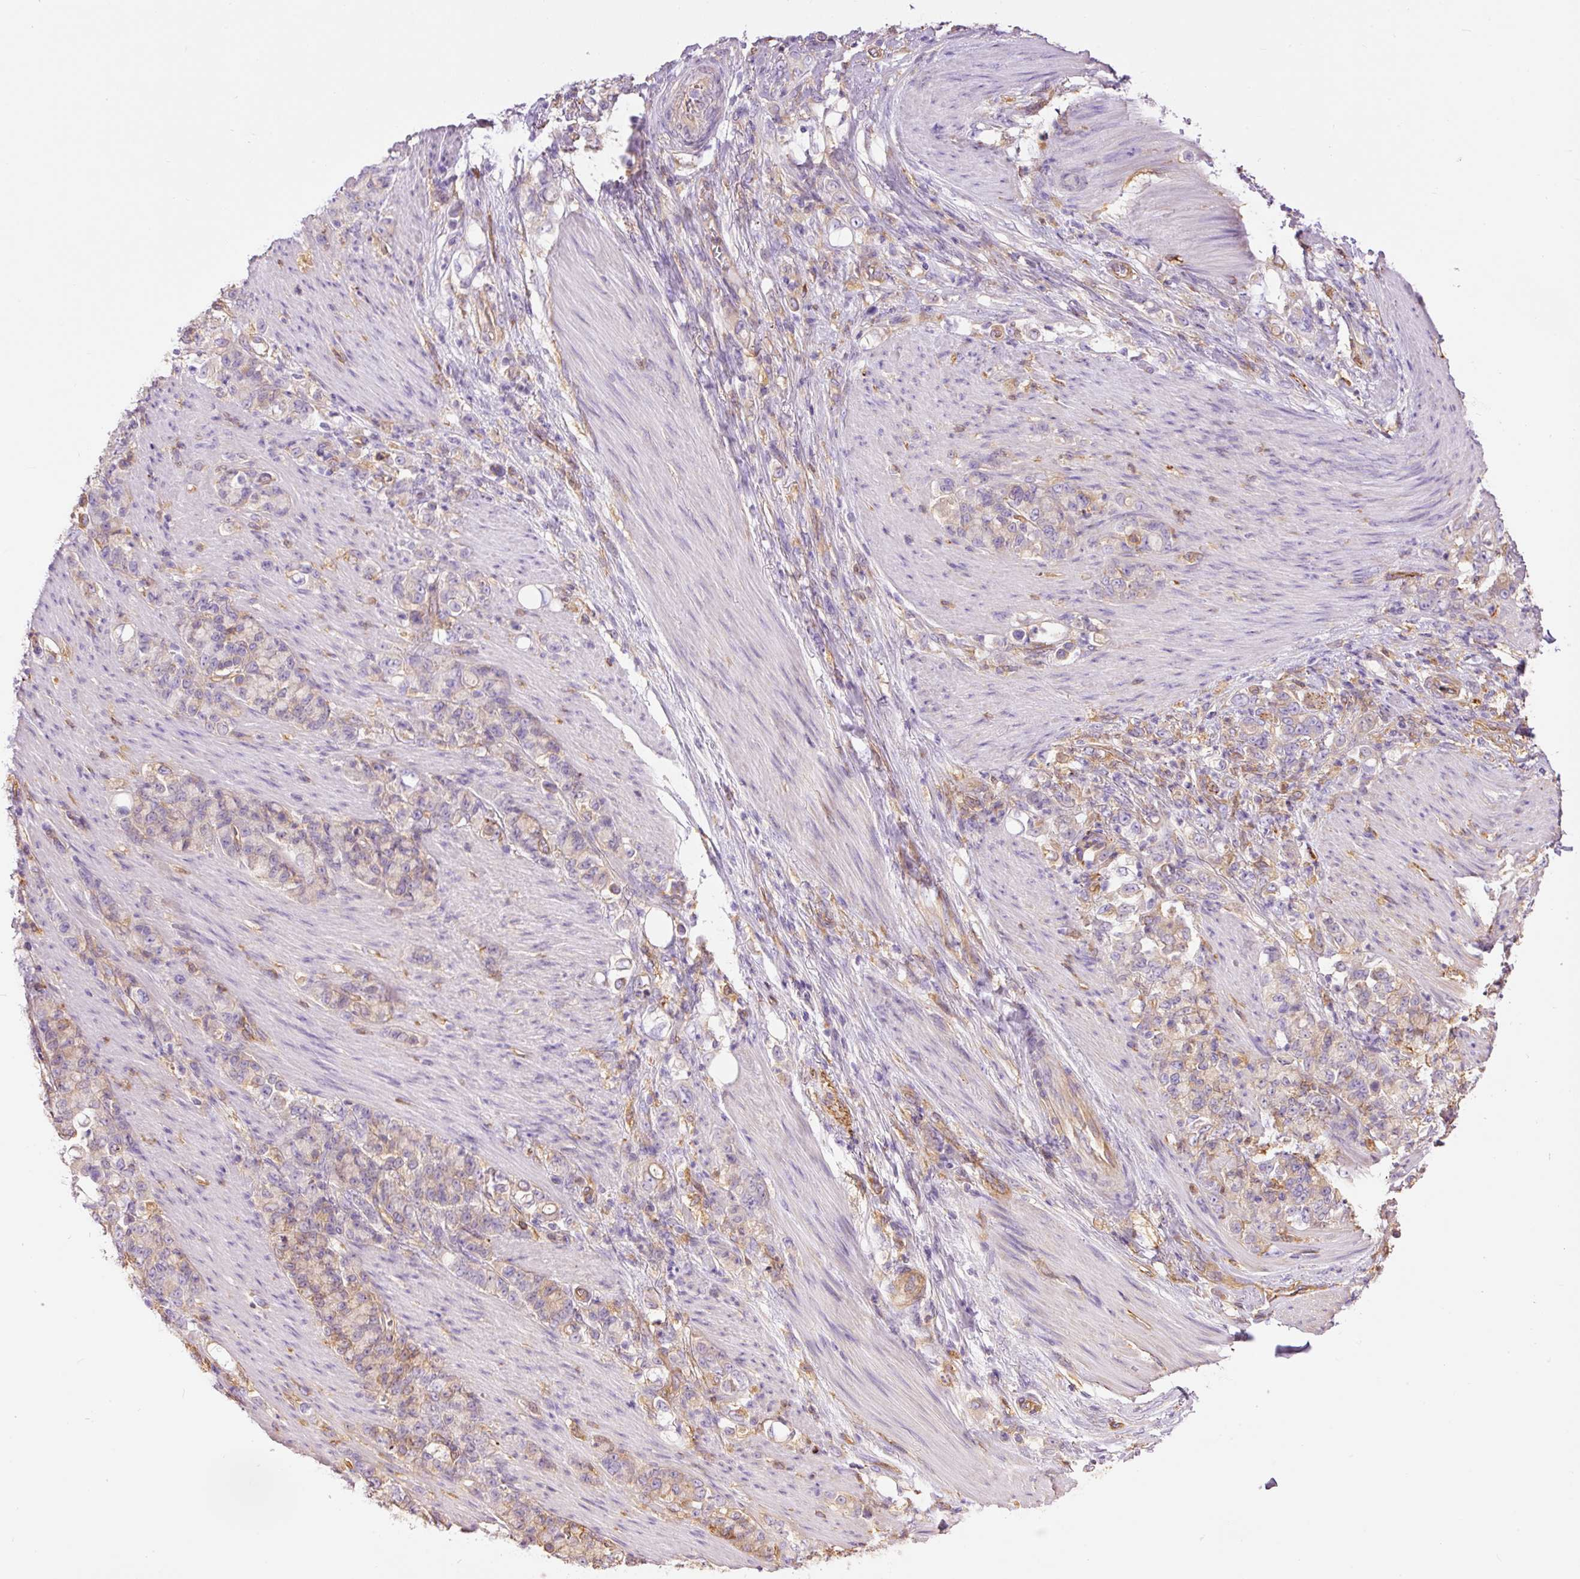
{"staining": {"intensity": "weak", "quantity": "<25%", "location": "cytoplasmic/membranous"}, "tissue": "stomach cancer", "cell_type": "Tumor cells", "image_type": "cancer", "snomed": [{"axis": "morphology", "description": "Adenocarcinoma, NOS"}, {"axis": "topography", "description": "Stomach"}], "caption": "IHC photomicrograph of human stomach adenocarcinoma stained for a protein (brown), which reveals no expression in tumor cells. (Immunohistochemistry (ihc), brightfield microscopy, high magnification).", "gene": "IL10RB", "patient": {"sex": "female", "age": 79}}